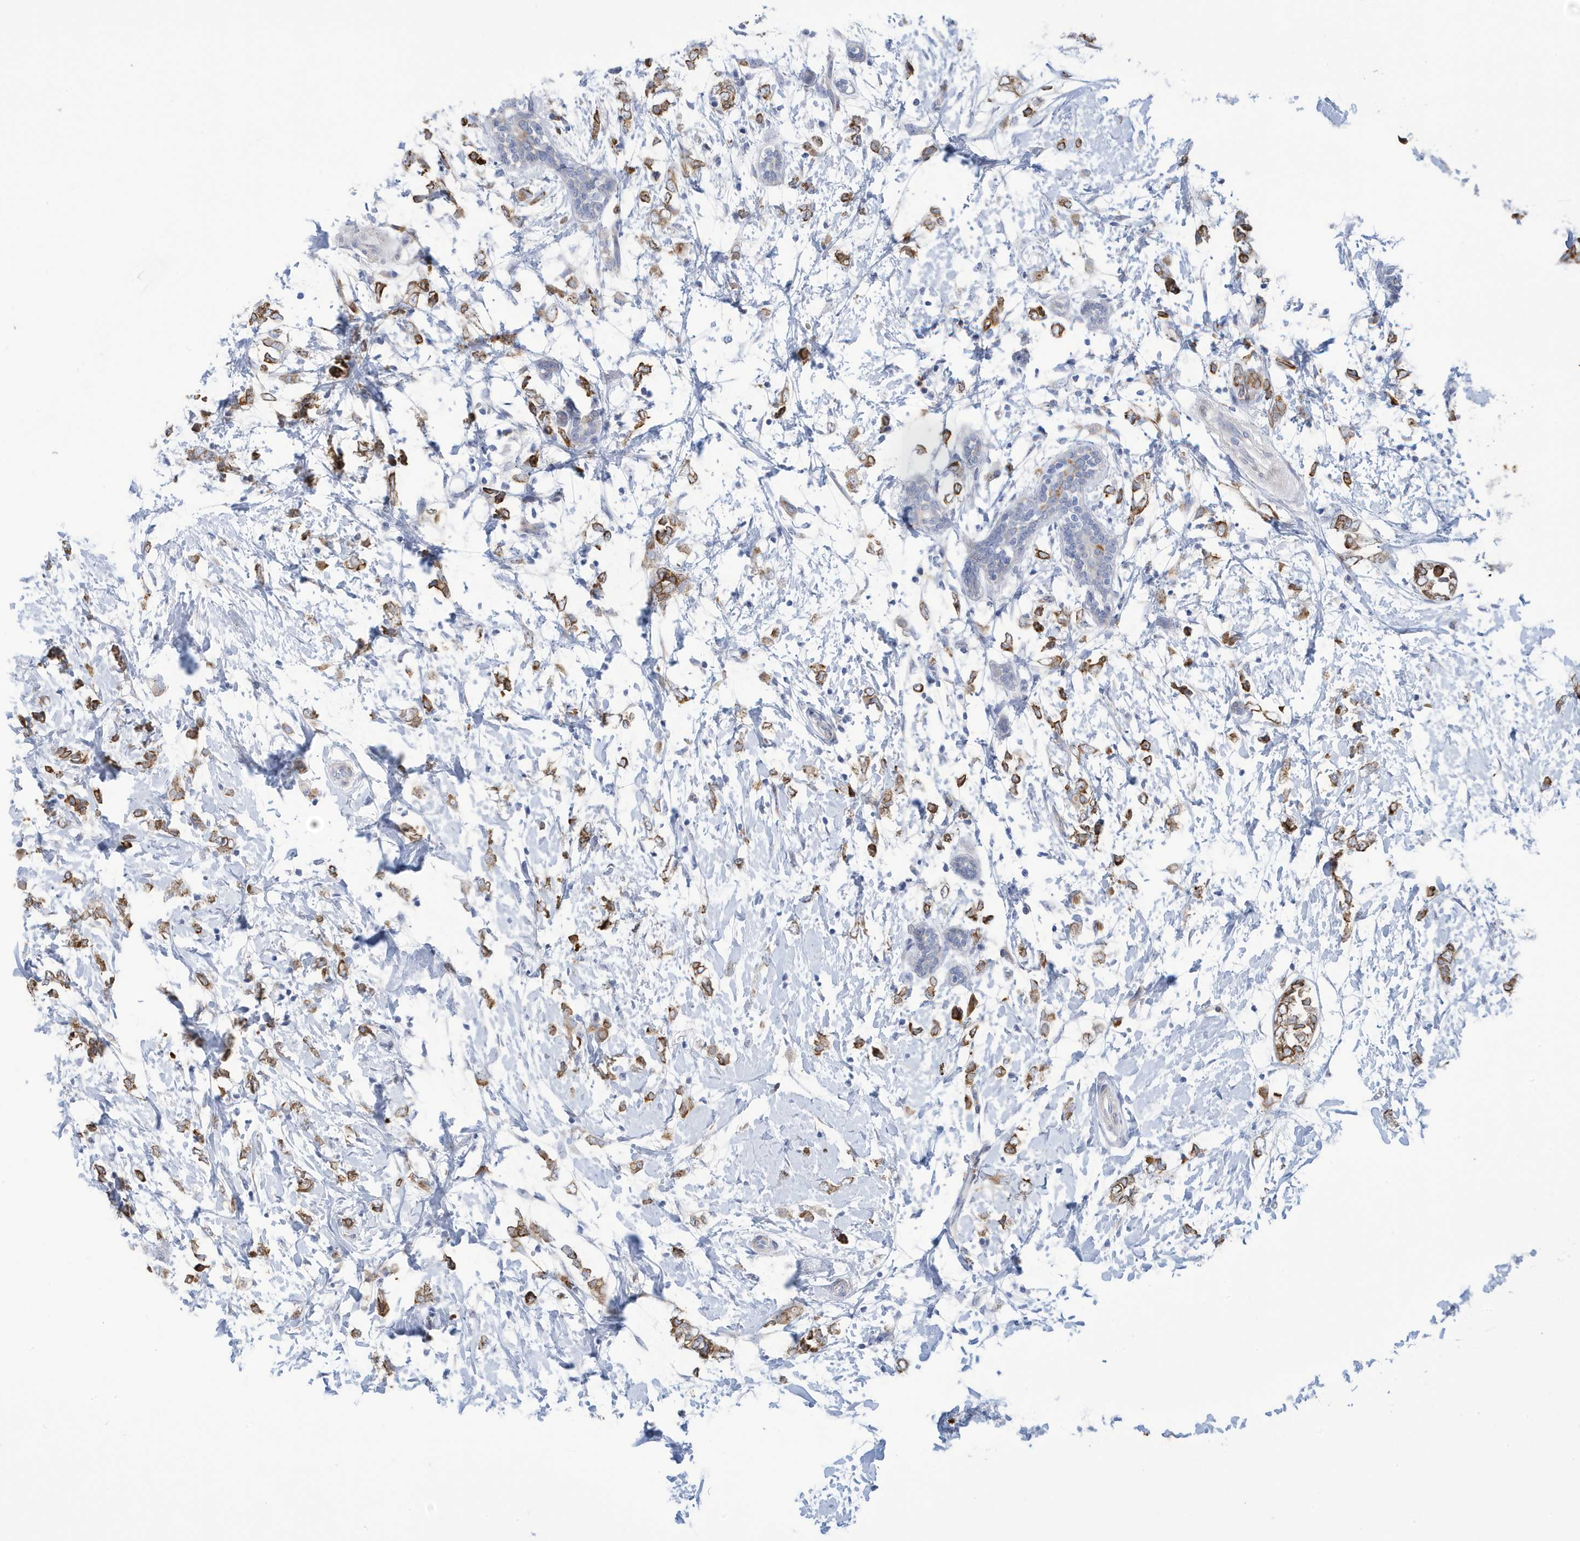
{"staining": {"intensity": "moderate", "quantity": ">75%", "location": "cytoplasmic/membranous"}, "tissue": "breast cancer", "cell_type": "Tumor cells", "image_type": "cancer", "snomed": [{"axis": "morphology", "description": "Normal tissue, NOS"}, {"axis": "morphology", "description": "Lobular carcinoma"}, {"axis": "topography", "description": "Breast"}], "caption": "Breast cancer (lobular carcinoma) was stained to show a protein in brown. There is medium levels of moderate cytoplasmic/membranous staining in about >75% of tumor cells.", "gene": "SEMA3F", "patient": {"sex": "female", "age": 47}}